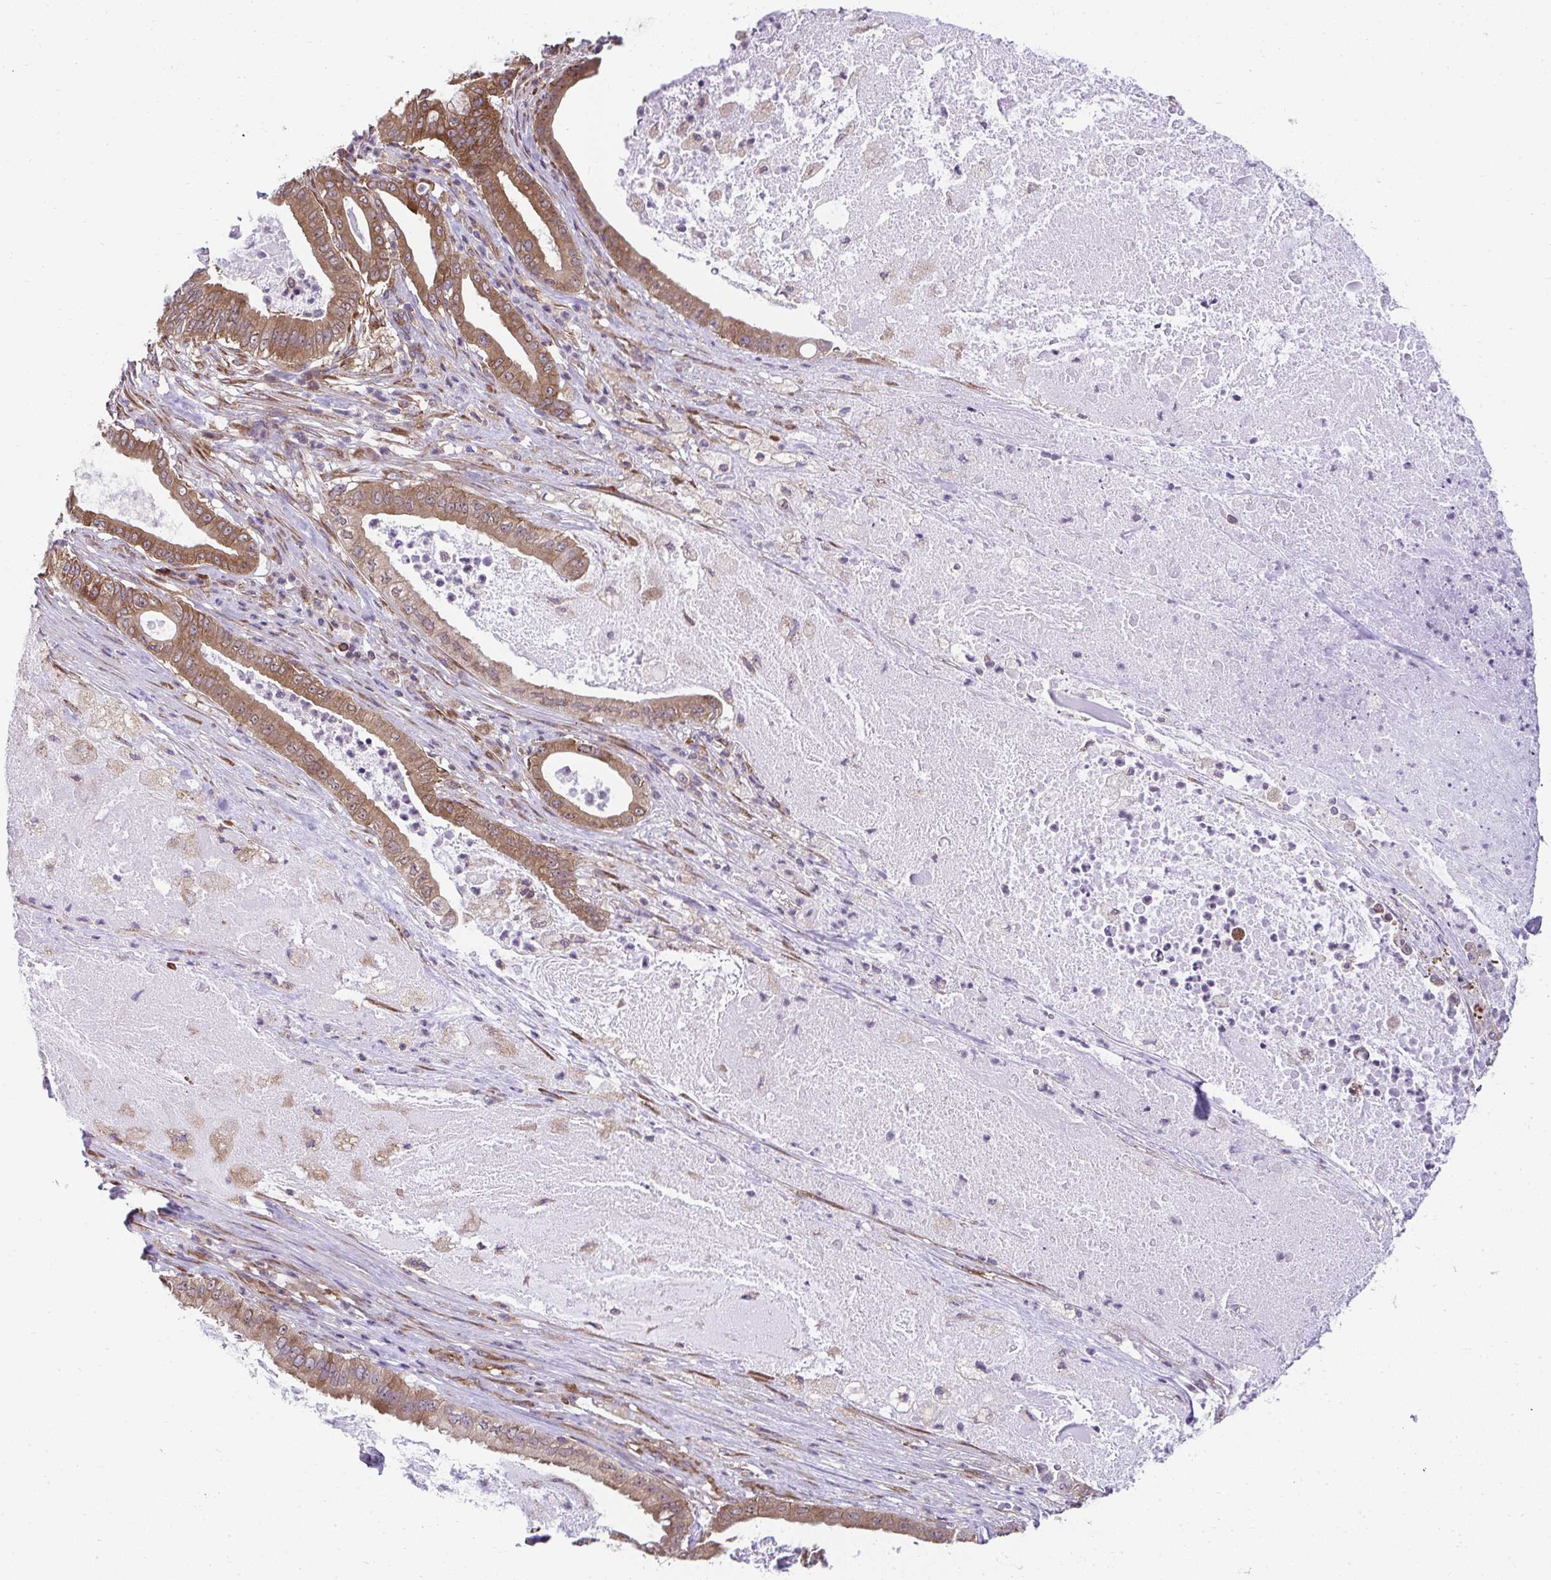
{"staining": {"intensity": "moderate", "quantity": ">75%", "location": "cytoplasmic/membranous"}, "tissue": "pancreatic cancer", "cell_type": "Tumor cells", "image_type": "cancer", "snomed": [{"axis": "morphology", "description": "Adenocarcinoma, NOS"}, {"axis": "topography", "description": "Pancreas"}], "caption": "Protein staining of pancreatic adenocarcinoma tissue displays moderate cytoplasmic/membranous expression in about >75% of tumor cells.", "gene": "RPS7", "patient": {"sex": "male", "age": 71}}